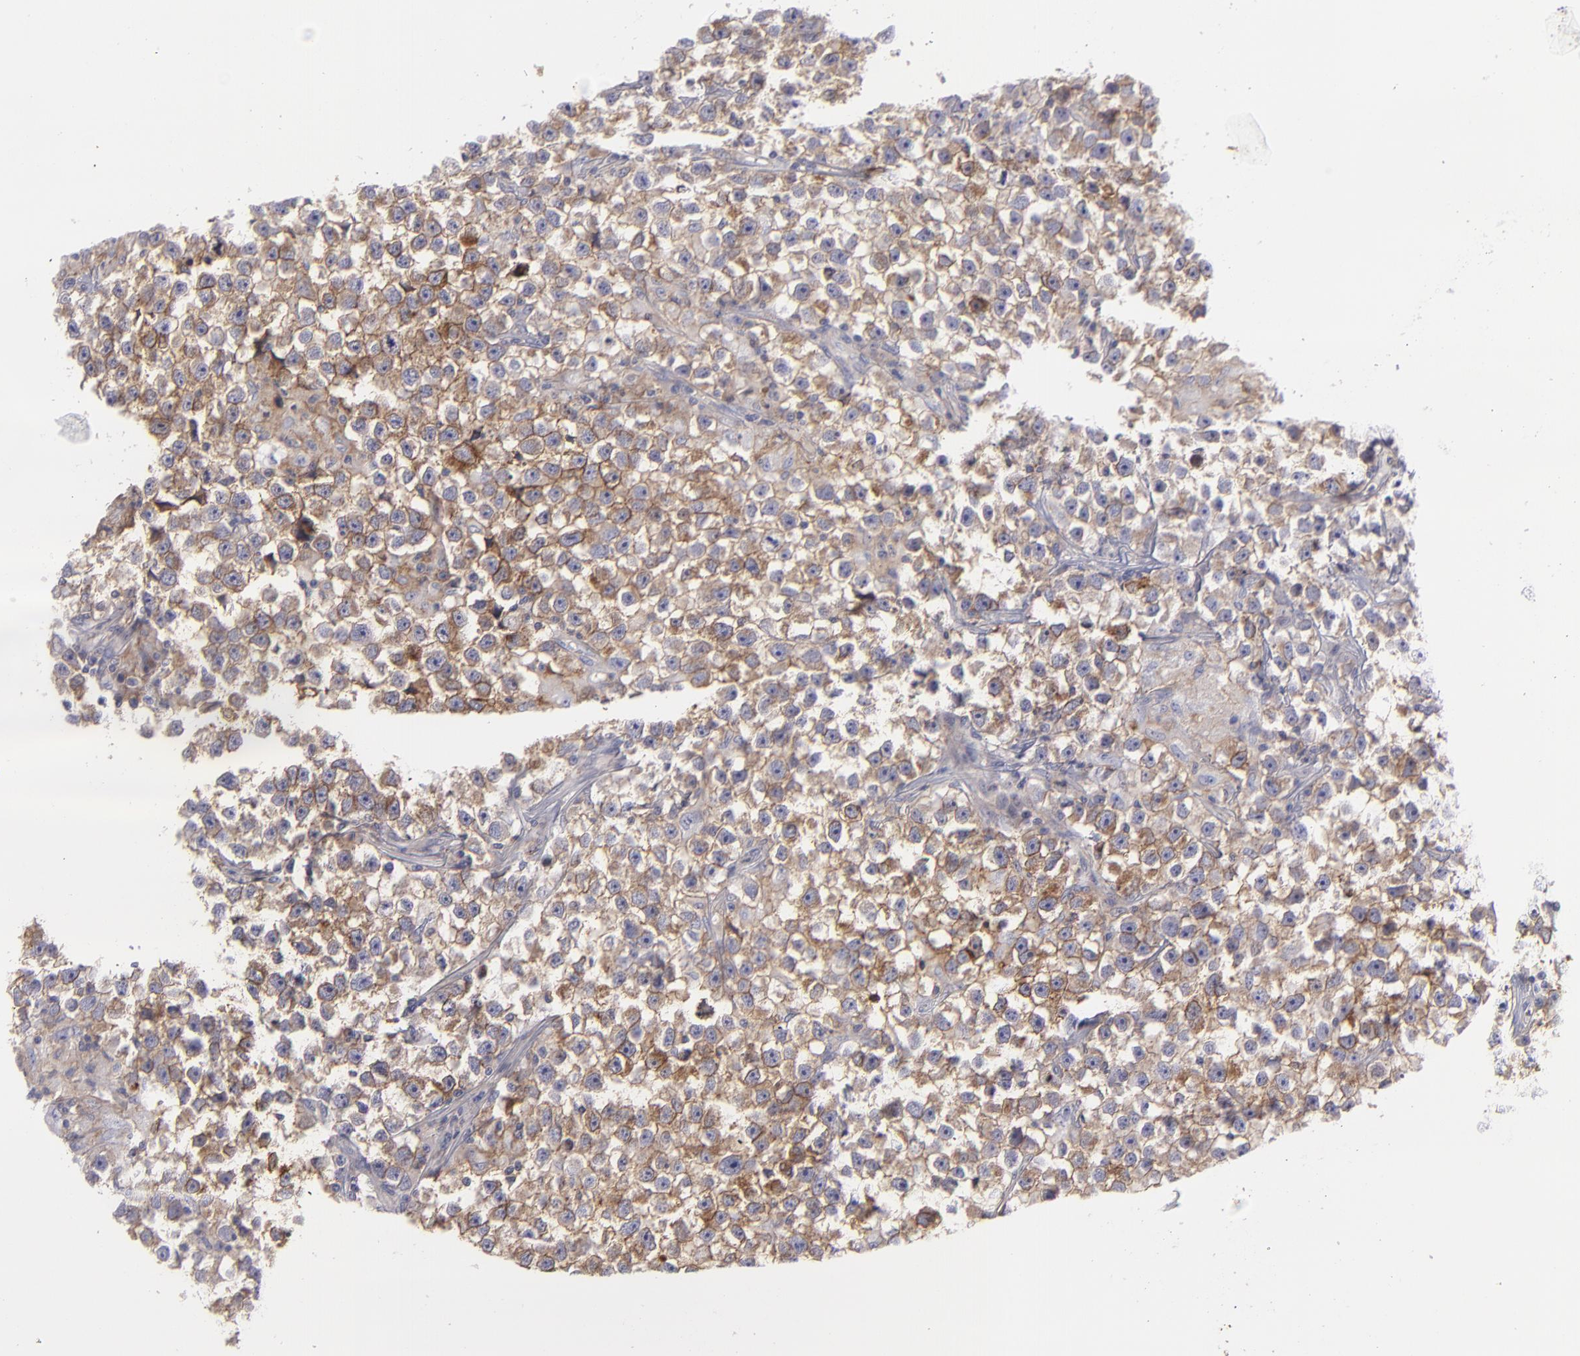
{"staining": {"intensity": "moderate", "quantity": "25%-75%", "location": "cytoplasmic/membranous"}, "tissue": "testis cancer", "cell_type": "Tumor cells", "image_type": "cancer", "snomed": [{"axis": "morphology", "description": "Seminoma, NOS"}, {"axis": "topography", "description": "Testis"}], "caption": "The micrograph demonstrates immunohistochemical staining of testis cancer (seminoma). There is moderate cytoplasmic/membranous staining is identified in about 25%-75% of tumor cells.", "gene": "BSG", "patient": {"sex": "male", "age": 33}}